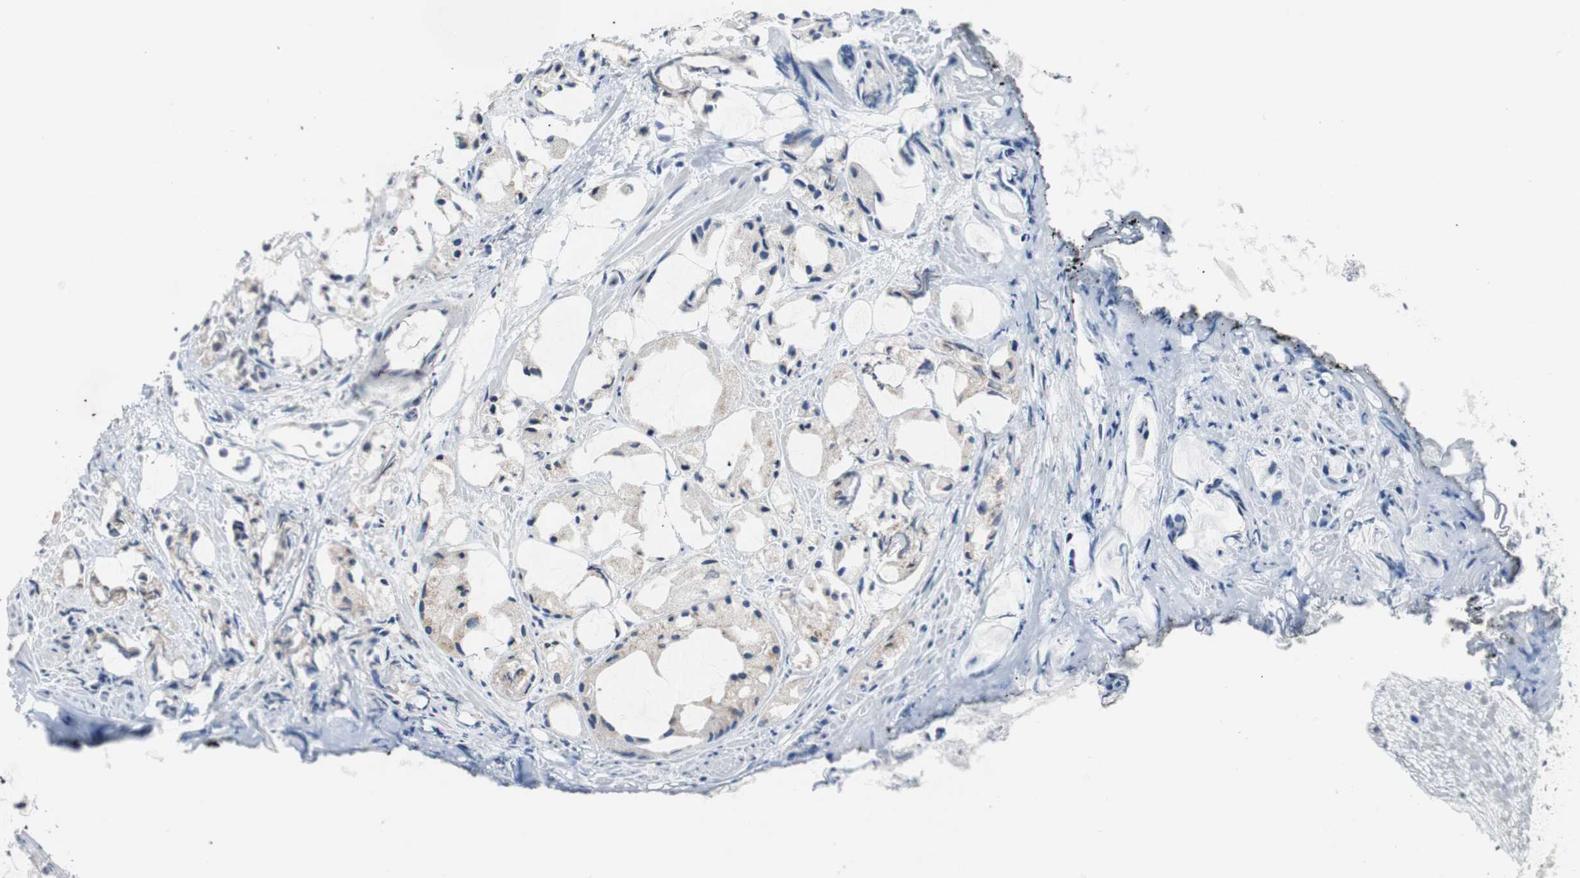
{"staining": {"intensity": "weak", "quantity": "<25%", "location": "cytoplasmic/membranous"}, "tissue": "prostate cancer", "cell_type": "Tumor cells", "image_type": "cancer", "snomed": [{"axis": "morphology", "description": "Adenocarcinoma, High grade"}, {"axis": "topography", "description": "Prostate"}], "caption": "IHC image of neoplastic tissue: human high-grade adenocarcinoma (prostate) stained with DAB displays no significant protein expression in tumor cells.", "gene": "SOX30", "patient": {"sex": "male", "age": 85}}